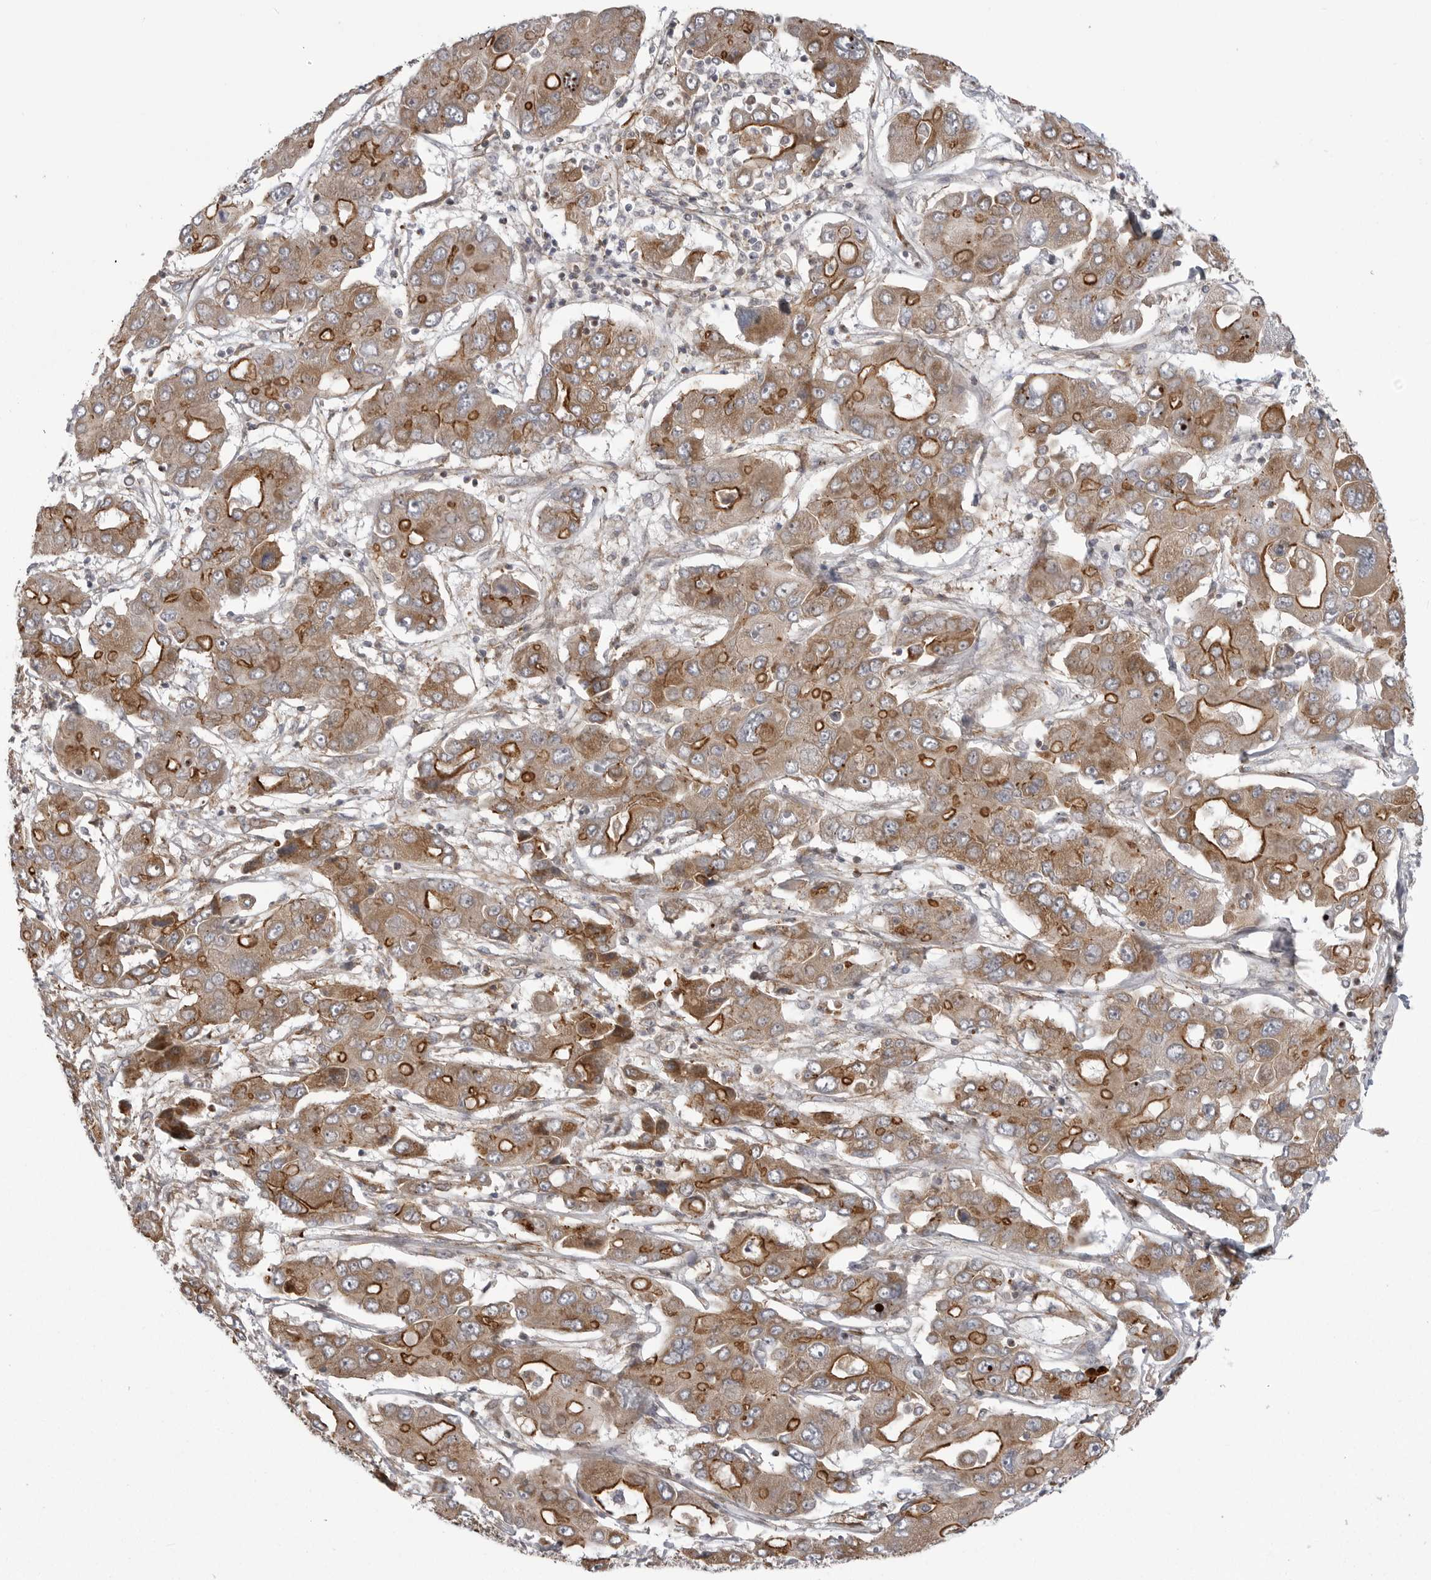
{"staining": {"intensity": "moderate", "quantity": ">75%", "location": "cytoplasmic/membranous"}, "tissue": "liver cancer", "cell_type": "Tumor cells", "image_type": "cancer", "snomed": [{"axis": "morphology", "description": "Cholangiocarcinoma"}, {"axis": "topography", "description": "Liver"}], "caption": "Approximately >75% of tumor cells in human liver cholangiocarcinoma exhibit moderate cytoplasmic/membranous protein staining as visualized by brown immunohistochemical staining.", "gene": "SCP2", "patient": {"sex": "male", "age": 67}}